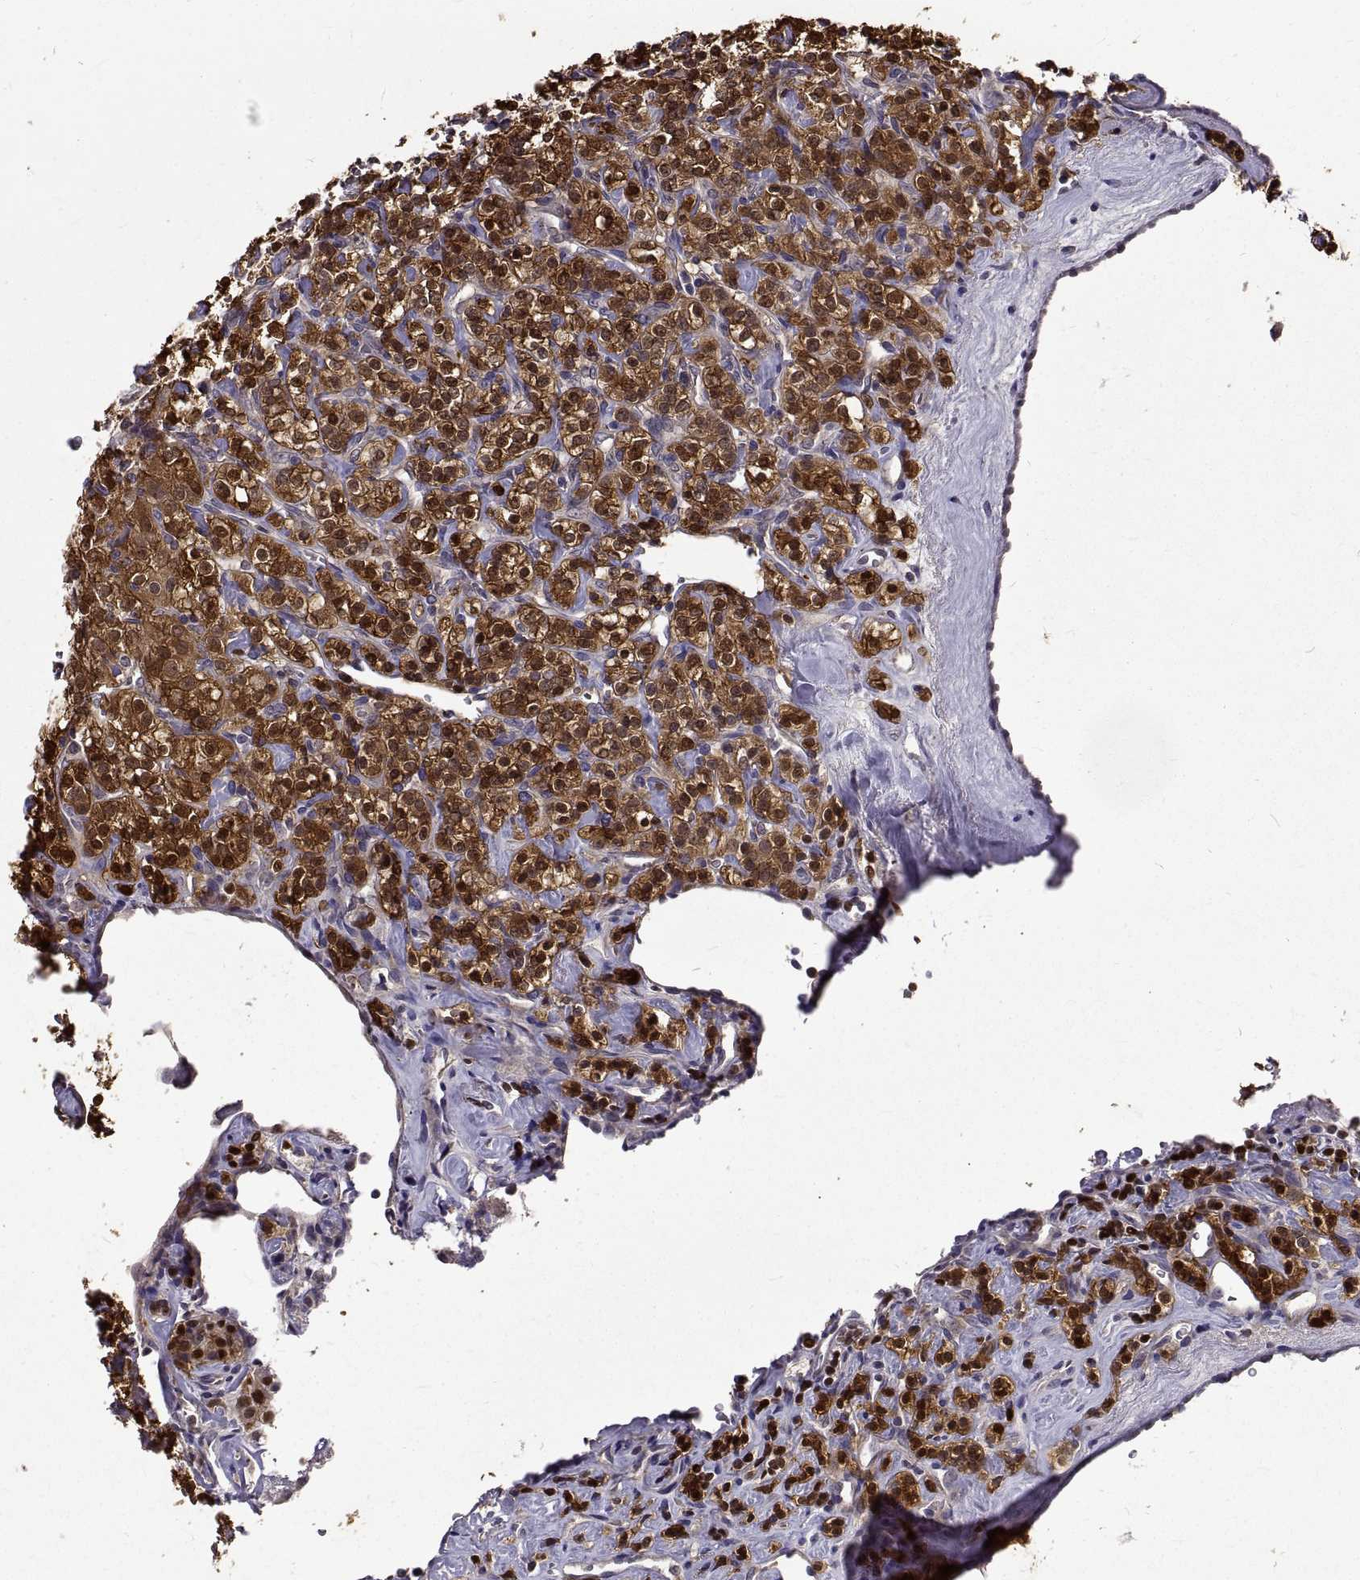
{"staining": {"intensity": "strong", "quantity": ">75%", "location": "cytoplasmic/membranous,nuclear"}, "tissue": "renal cancer", "cell_type": "Tumor cells", "image_type": "cancer", "snomed": [{"axis": "morphology", "description": "Adenocarcinoma, NOS"}, {"axis": "topography", "description": "Kidney"}], "caption": "Strong cytoplasmic/membranous and nuclear staining is identified in about >75% of tumor cells in renal cancer.", "gene": "PEA15", "patient": {"sex": "male", "age": 77}}